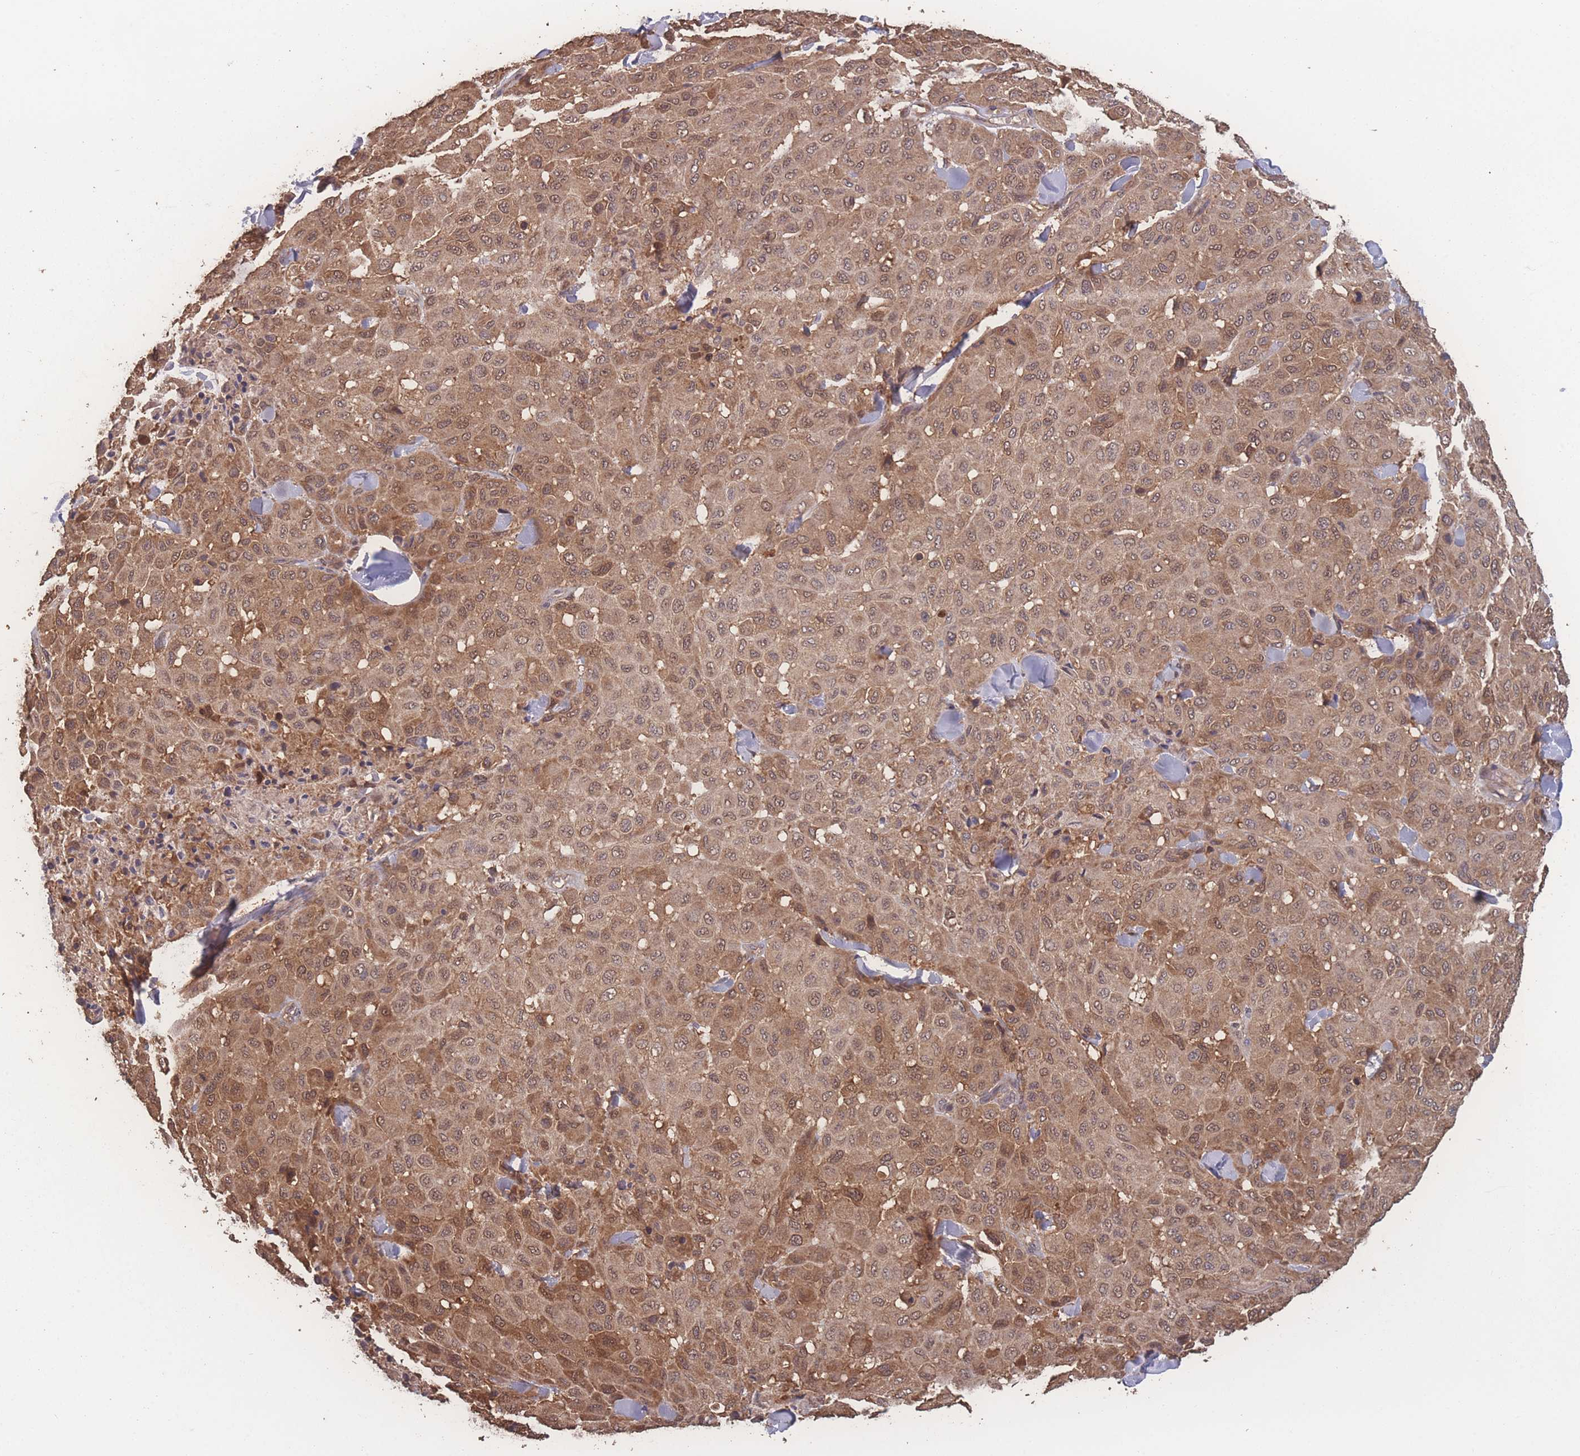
{"staining": {"intensity": "moderate", "quantity": ">75%", "location": "cytoplasmic/membranous,nuclear"}, "tissue": "melanoma", "cell_type": "Tumor cells", "image_type": "cancer", "snomed": [{"axis": "morphology", "description": "Malignant melanoma, Metastatic site"}, {"axis": "topography", "description": "Skin"}], "caption": "This is a histology image of IHC staining of malignant melanoma (metastatic site), which shows moderate positivity in the cytoplasmic/membranous and nuclear of tumor cells.", "gene": "ATXN10", "patient": {"sex": "female", "age": 81}}